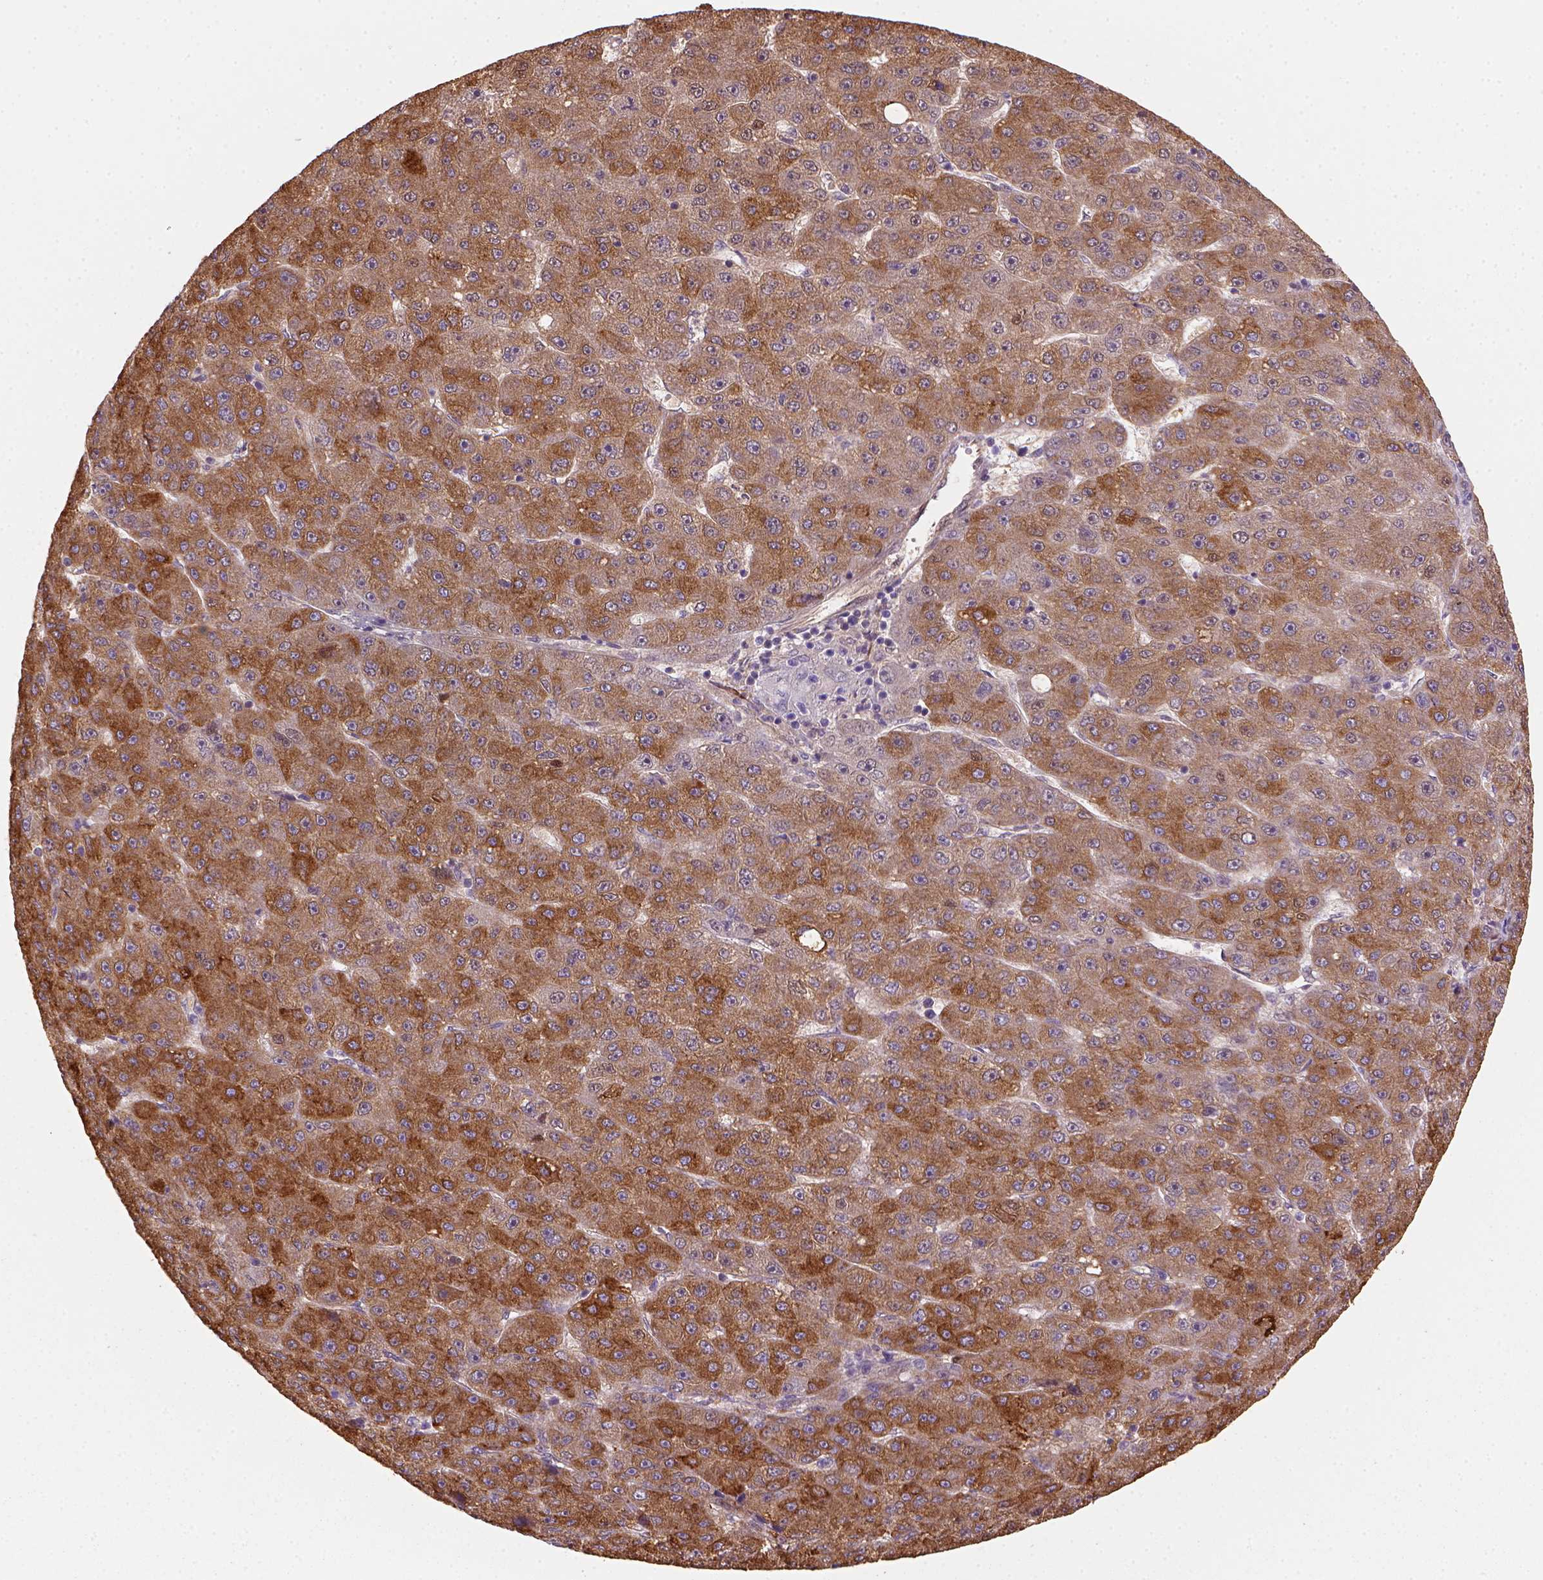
{"staining": {"intensity": "moderate", "quantity": ">75%", "location": "cytoplasmic/membranous"}, "tissue": "liver cancer", "cell_type": "Tumor cells", "image_type": "cancer", "snomed": [{"axis": "morphology", "description": "Carcinoma, Hepatocellular, NOS"}, {"axis": "topography", "description": "Liver"}], "caption": "DAB immunohistochemical staining of liver hepatocellular carcinoma displays moderate cytoplasmic/membranous protein positivity in approximately >75% of tumor cells.", "gene": "CES2", "patient": {"sex": "male", "age": 67}}